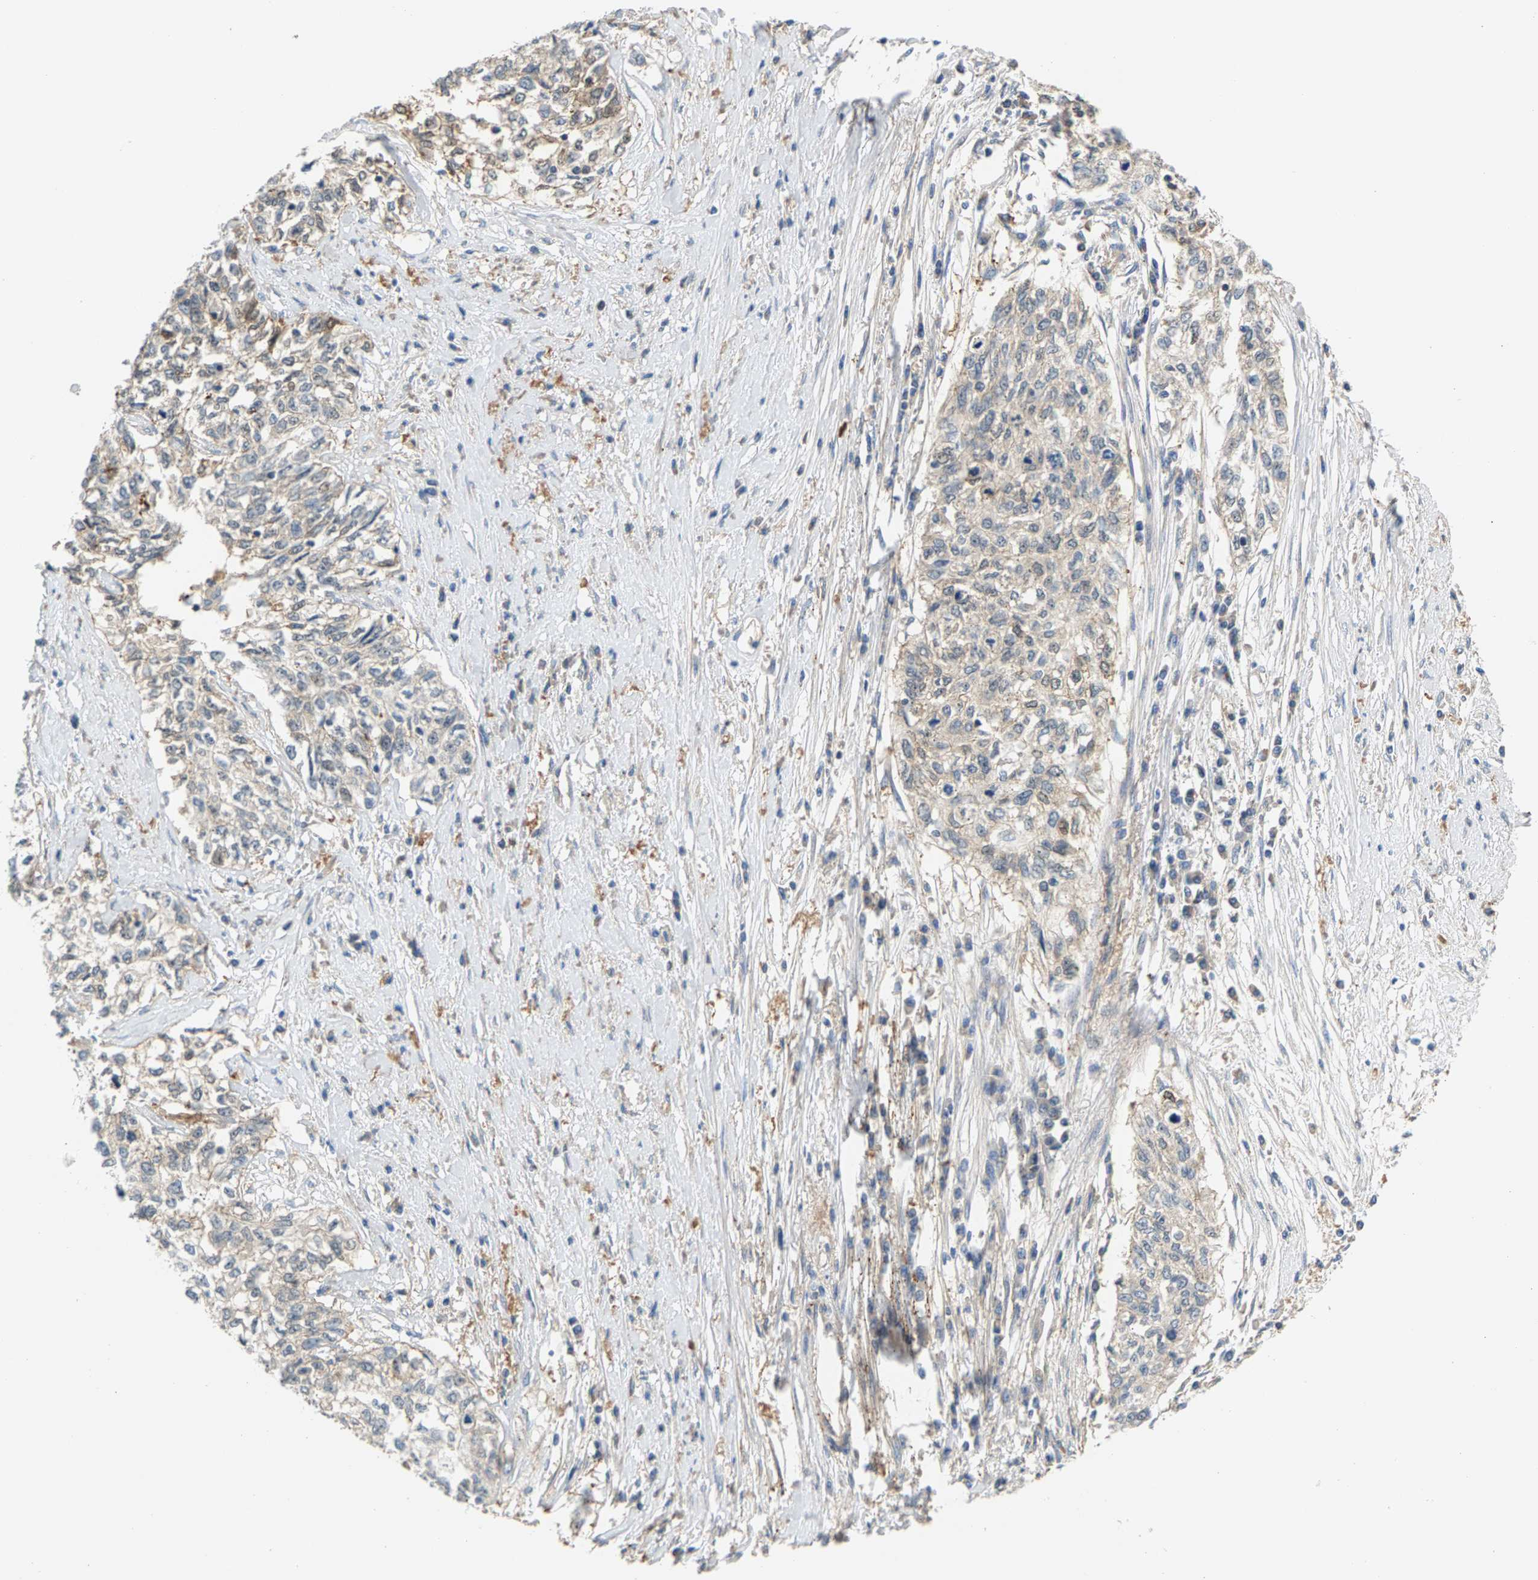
{"staining": {"intensity": "weak", "quantity": "<25%", "location": "cytoplasmic/membranous"}, "tissue": "cervical cancer", "cell_type": "Tumor cells", "image_type": "cancer", "snomed": [{"axis": "morphology", "description": "Squamous cell carcinoma, NOS"}, {"axis": "topography", "description": "Cervix"}], "caption": "Immunohistochemistry micrograph of human squamous cell carcinoma (cervical) stained for a protein (brown), which reveals no positivity in tumor cells.", "gene": "KRTAP27-1", "patient": {"sex": "female", "age": 57}}